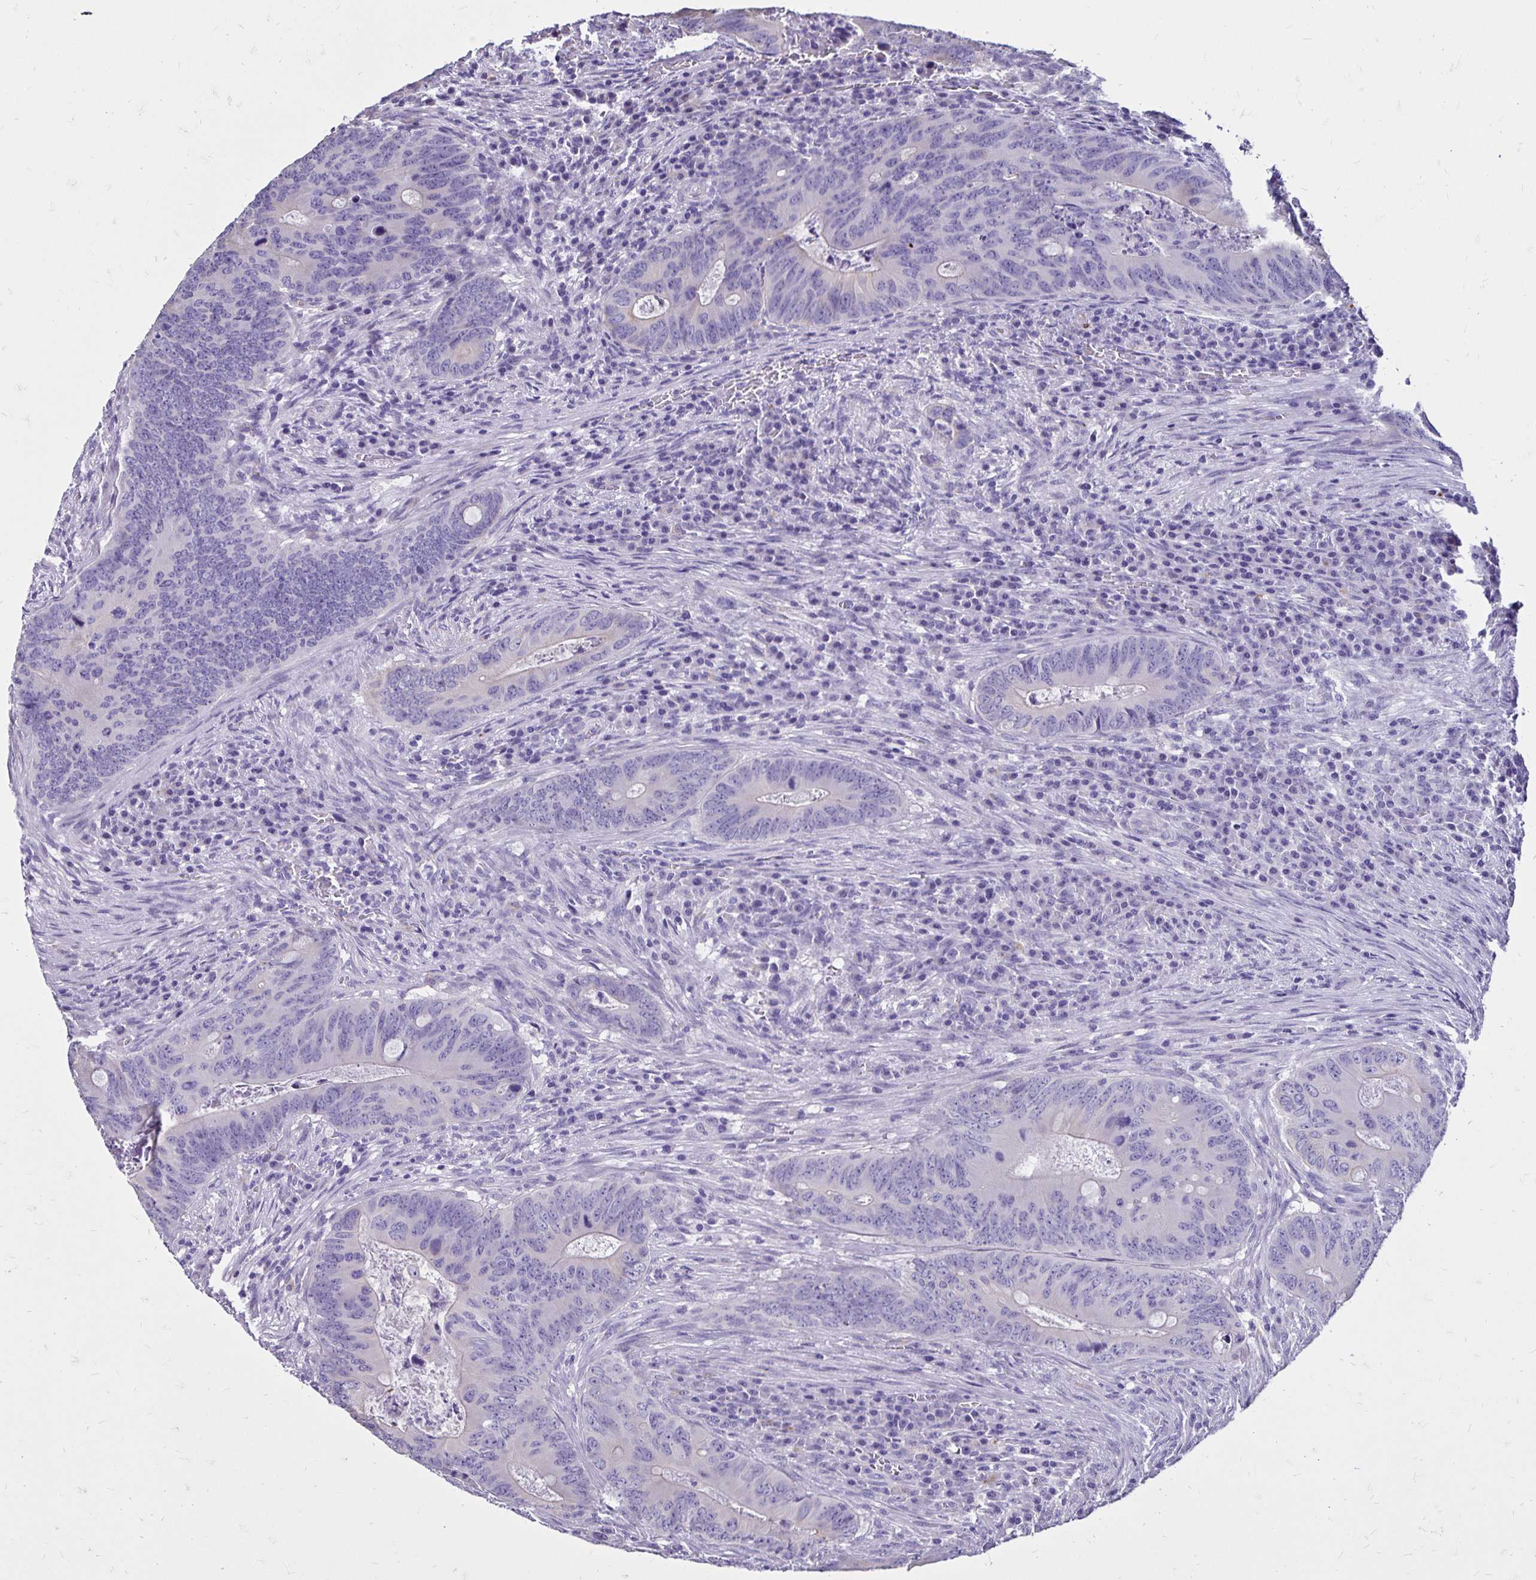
{"staining": {"intensity": "negative", "quantity": "none", "location": "none"}, "tissue": "colorectal cancer", "cell_type": "Tumor cells", "image_type": "cancer", "snomed": [{"axis": "morphology", "description": "Adenocarcinoma, NOS"}, {"axis": "topography", "description": "Colon"}], "caption": "This is a photomicrograph of immunohistochemistry staining of adenocarcinoma (colorectal), which shows no positivity in tumor cells.", "gene": "EVPL", "patient": {"sex": "female", "age": 74}}